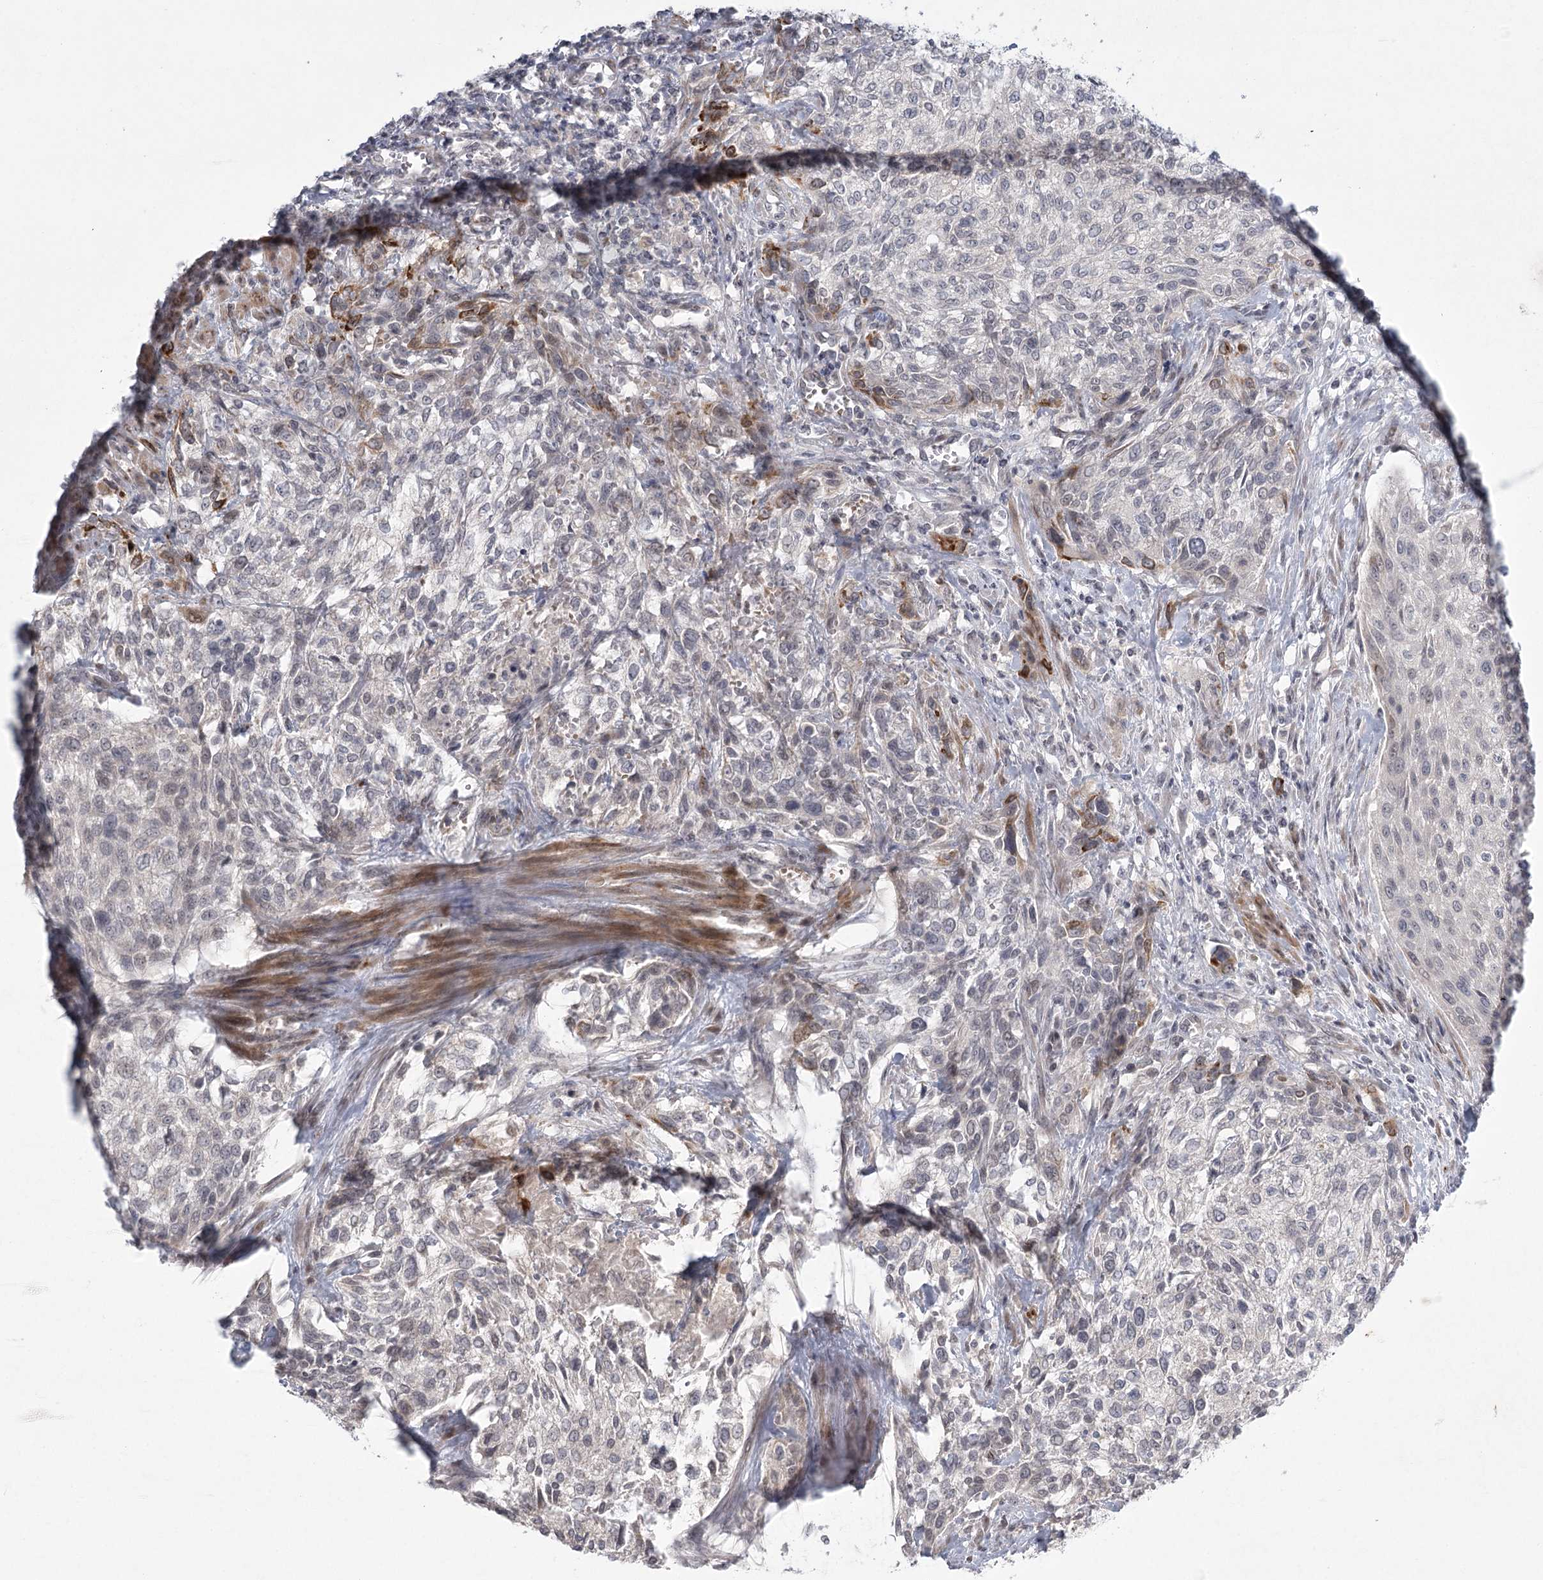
{"staining": {"intensity": "negative", "quantity": "none", "location": "none"}, "tissue": "urothelial cancer", "cell_type": "Tumor cells", "image_type": "cancer", "snomed": [{"axis": "morphology", "description": "Normal tissue, NOS"}, {"axis": "morphology", "description": "Urothelial carcinoma, NOS"}, {"axis": "topography", "description": "Urinary bladder"}, {"axis": "topography", "description": "Peripheral nerve tissue"}], "caption": "IHC photomicrograph of neoplastic tissue: human urothelial cancer stained with DAB (3,3'-diaminobenzidine) demonstrates no significant protein staining in tumor cells.", "gene": "MEPE", "patient": {"sex": "male", "age": 35}}